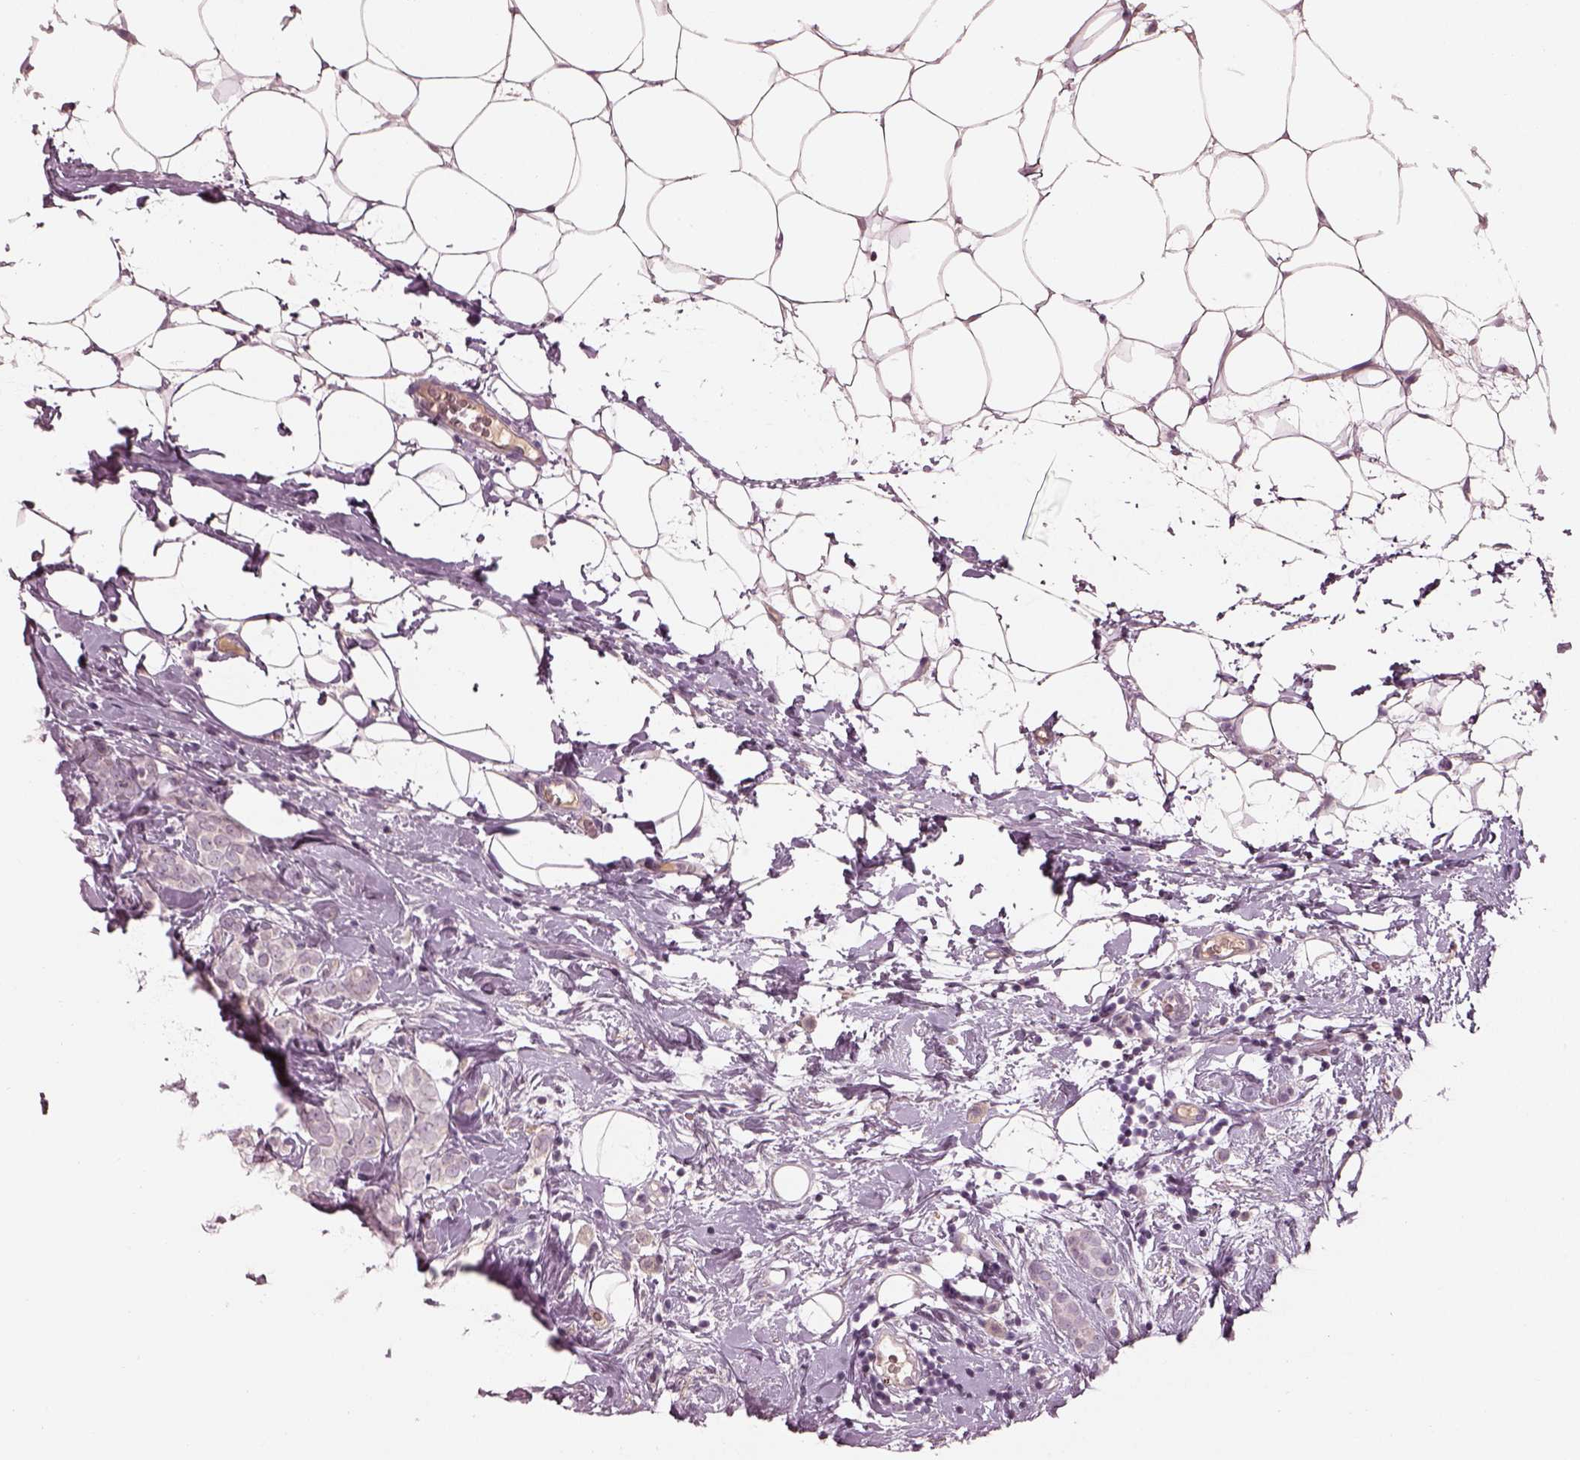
{"staining": {"intensity": "weak", "quantity": "<25%", "location": "cytoplasmic/membranous"}, "tissue": "breast cancer", "cell_type": "Tumor cells", "image_type": "cancer", "snomed": [{"axis": "morphology", "description": "Lobular carcinoma"}, {"axis": "topography", "description": "Breast"}], "caption": "Breast lobular carcinoma was stained to show a protein in brown. There is no significant expression in tumor cells. The staining is performed using DAB (3,3'-diaminobenzidine) brown chromogen with nuclei counter-stained in using hematoxylin.", "gene": "TLX3", "patient": {"sex": "female", "age": 49}}